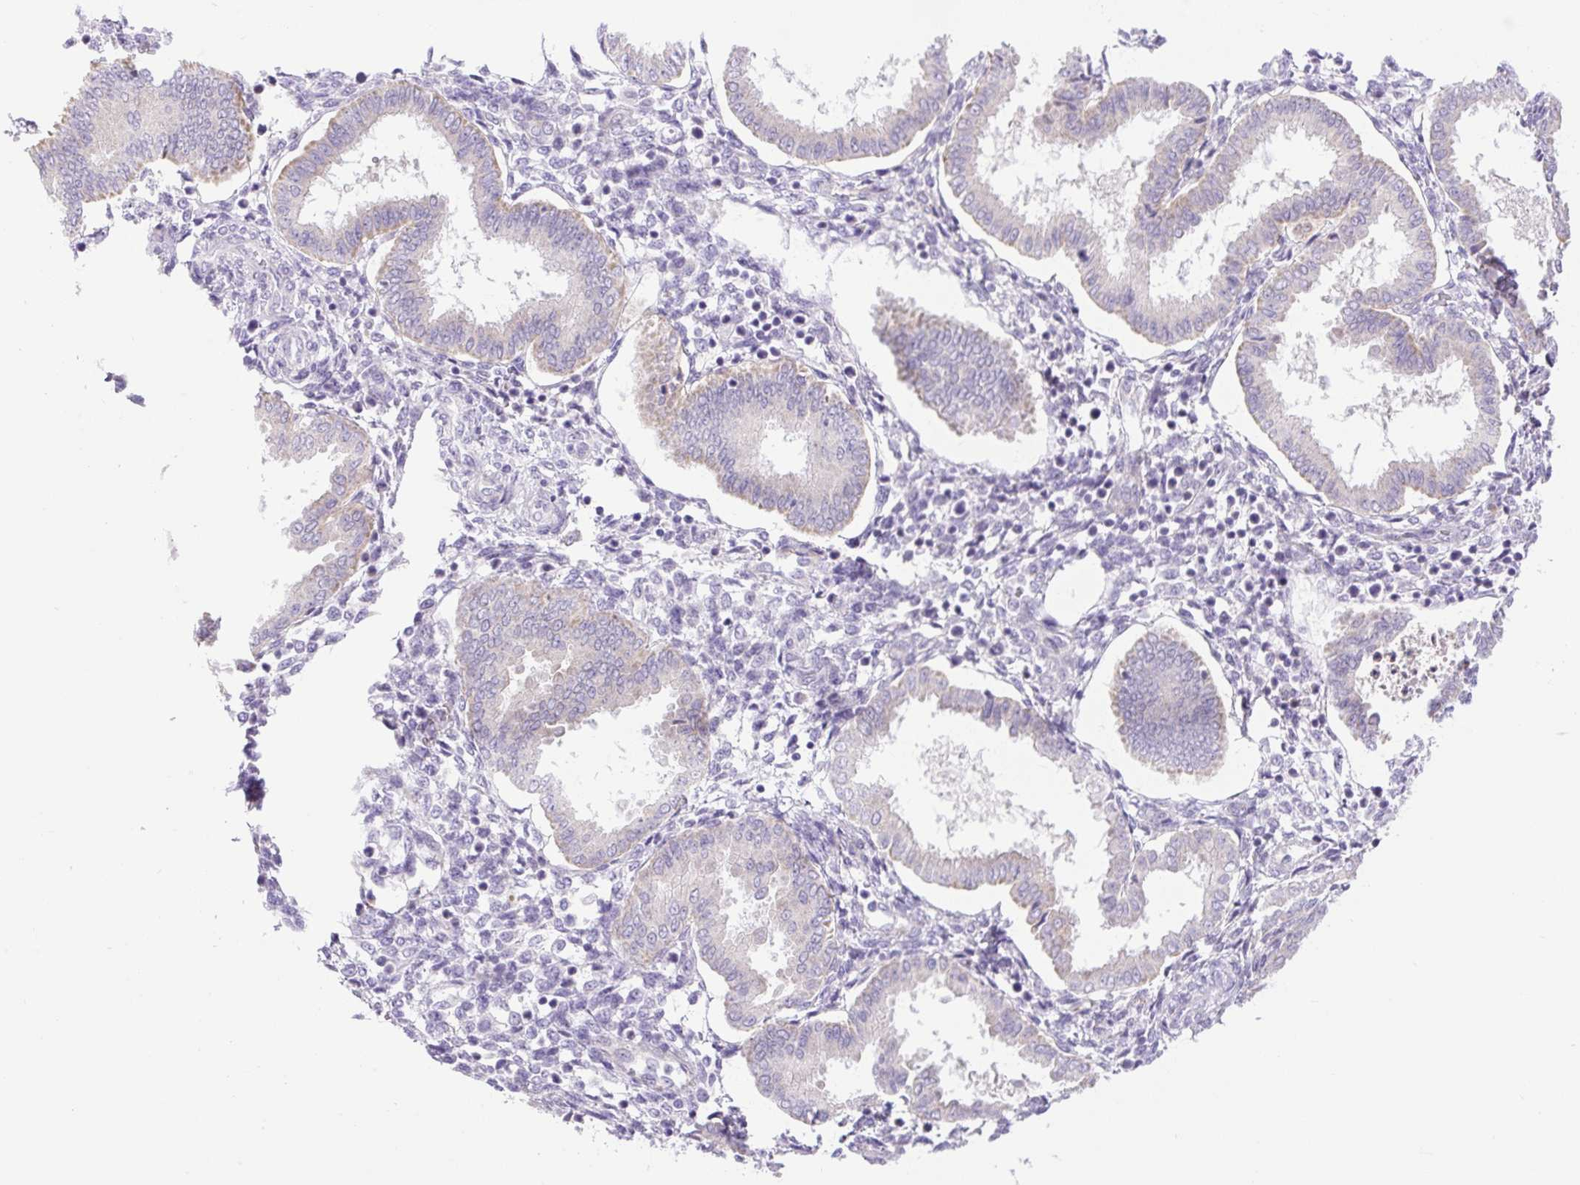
{"staining": {"intensity": "negative", "quantity": "none", "location": "none"}, "tissue": "endometrium", "cell_type": "Cells in endometrial stroma", "image_type": "normal", "snomed": [{"axis": "morphology", "description": "Normal tissue, NOS"}, {"axis": "topography", "description": "Endometrium"}], "caption": "Immunohistochemistry (IHC) micrograph of normal human endometrium stained for a protein (brown), which displays no staining in cells in endometrial stroma. The staining is performed using DAB (3,3'-diaminobenzidine) brown chromogen with nuclei counter-stained in using hematoxylin.", "gene": "RNASE10", "patient": {"sex": "female", "age": 24}}